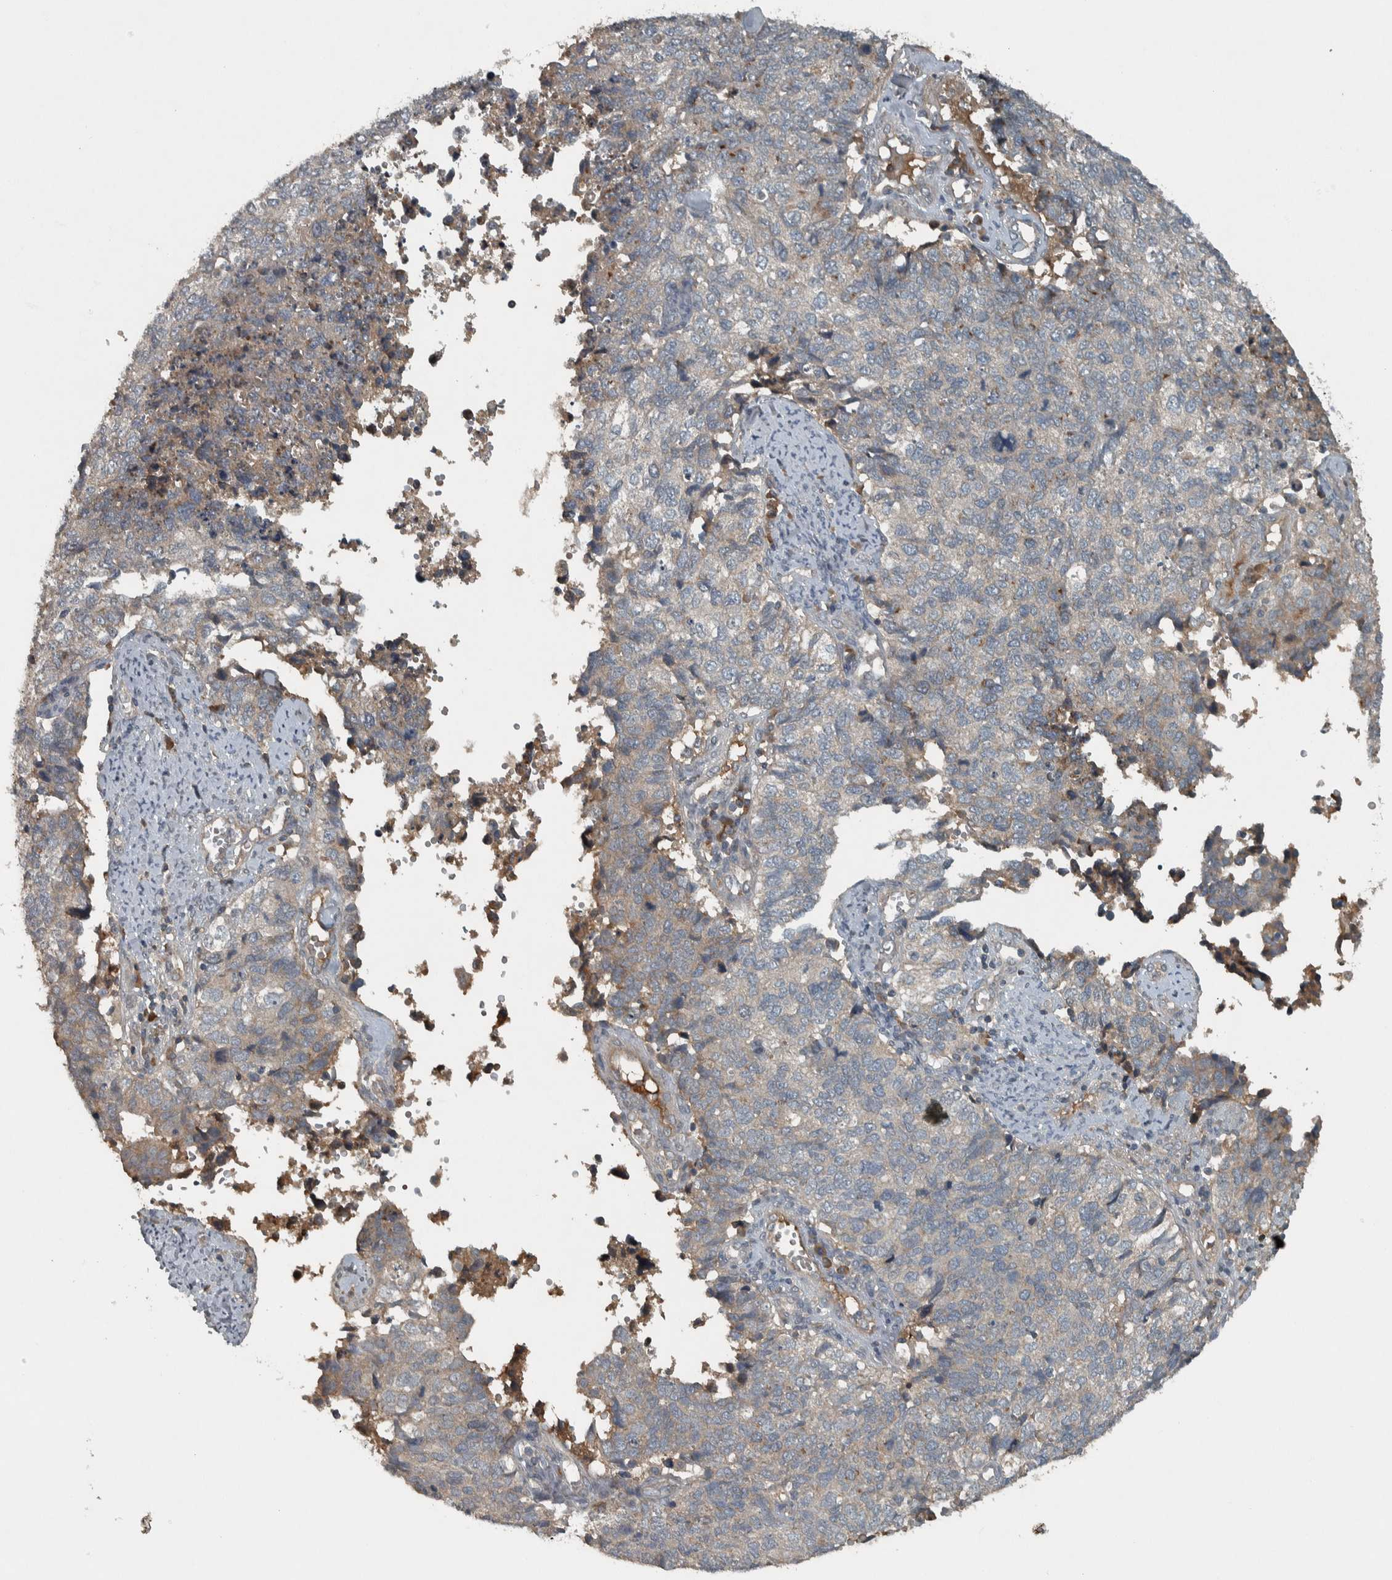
{"staining": {"intensity": "weak", "quantity": "<25%", "location": "cytoplasmic/membranous"}, "tissue": "cervical cancer", "cell_type": "Tumor cells", "image_type": "cancer", "snomed": [{"axis": "morphology", "description": "Squamous cell carcinoma, NOS"}, {"axis": "topography", "description": "Cervix"}], "caption": "Tumor cells show no significant protein staining in squamous cell carcinoma (cervical).", "gene": "CLCN2", "patient": {"sex": "female", "age": 63}}